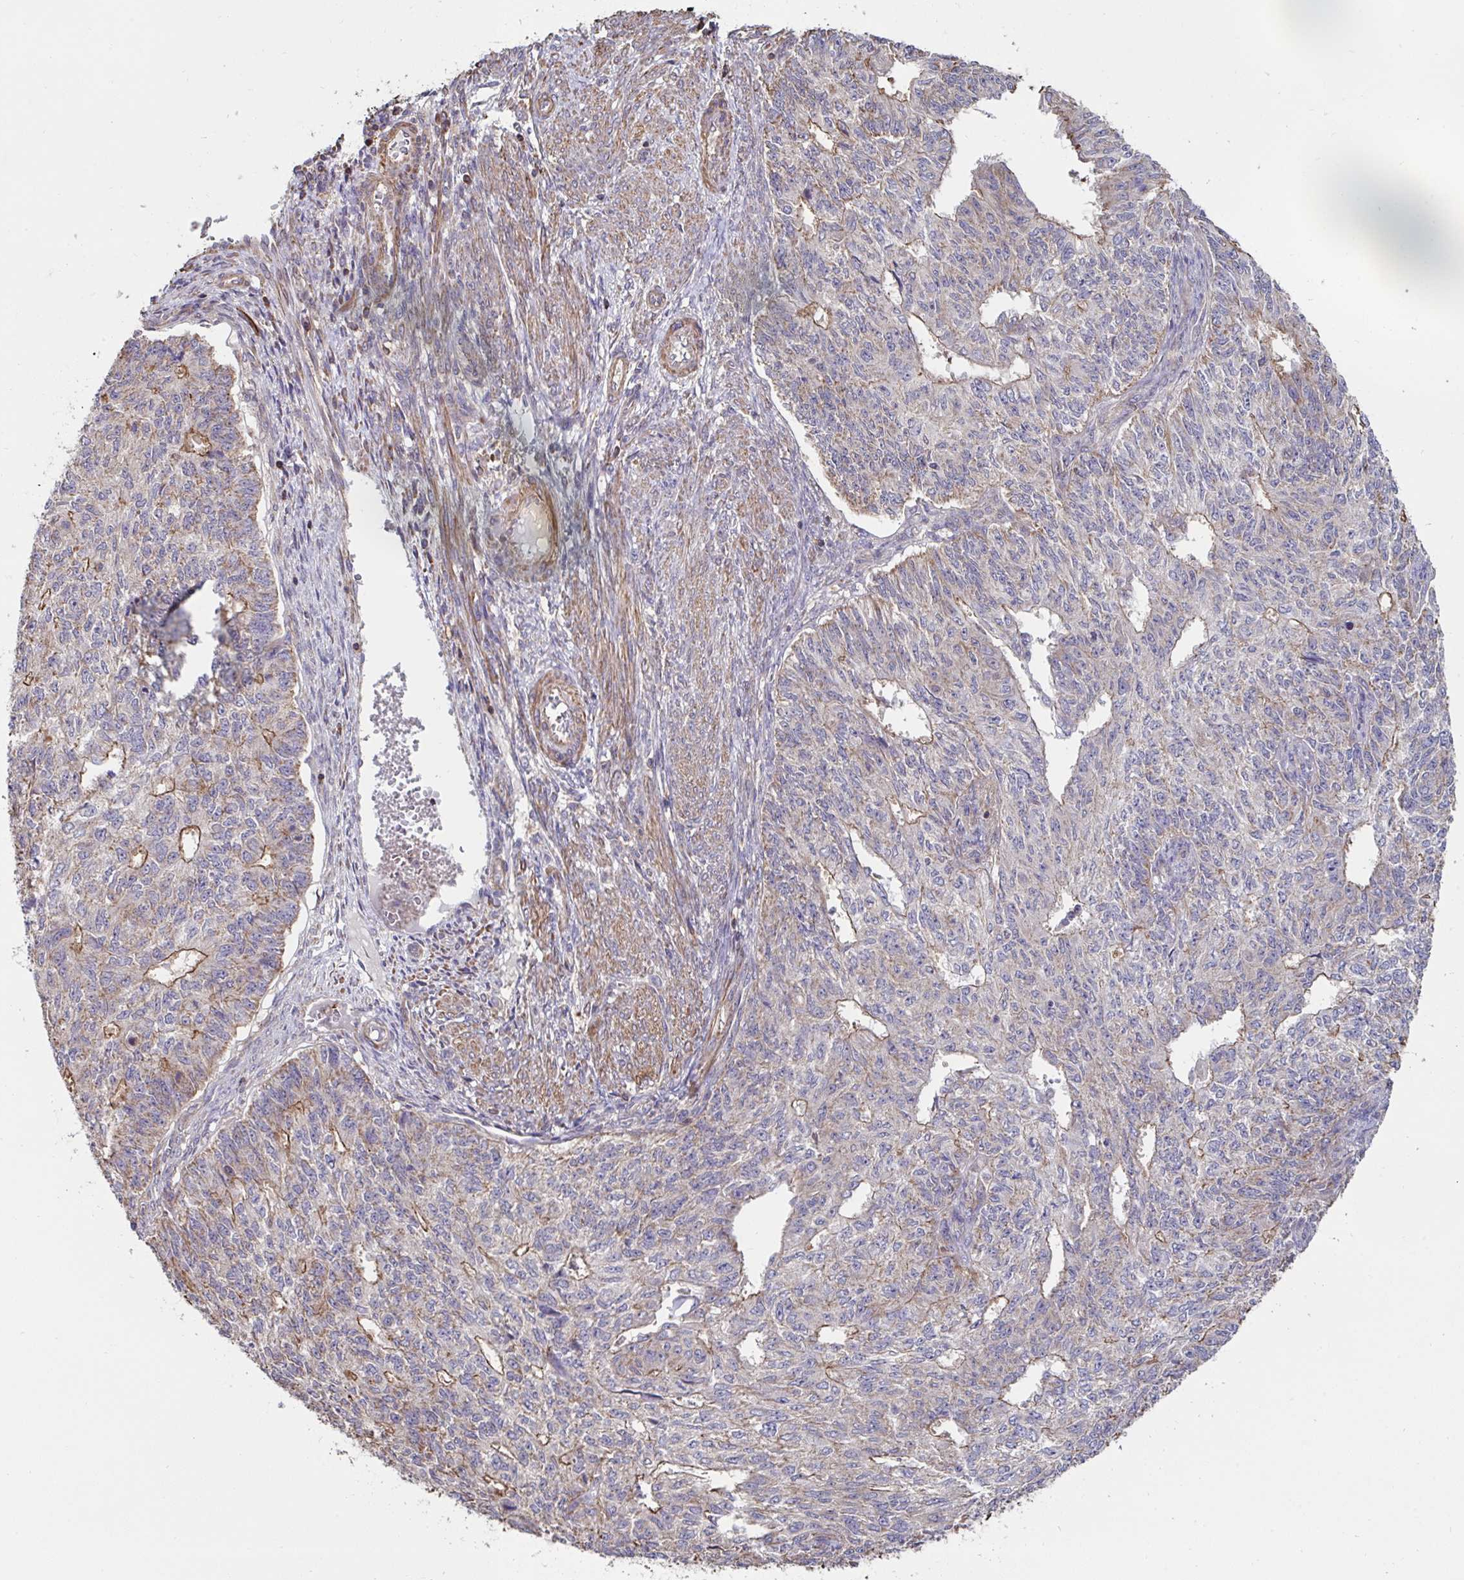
{"staining": {"intensity": "moderate", "quantity": "<25%", "location": "cytoplasmic/membranous"}, "tissue": "endometrial cancer", "cell_type": "Tumor cells", "image_type": "cancer", "snomed": [{"axis": "morphology", "description": "Adenocarcinoma, NOS"}, {"axis": "topography", "description": "Endometrium"}], "caption": "The photomicrograph demonstrates staining of endometrial adenocarcinoma, revealing moderate cytoplasmic/membranous protein expression (brown color) within tumor cells.", "gene": "DZANK1", "patient": {"sex": "female", "age": 32}}